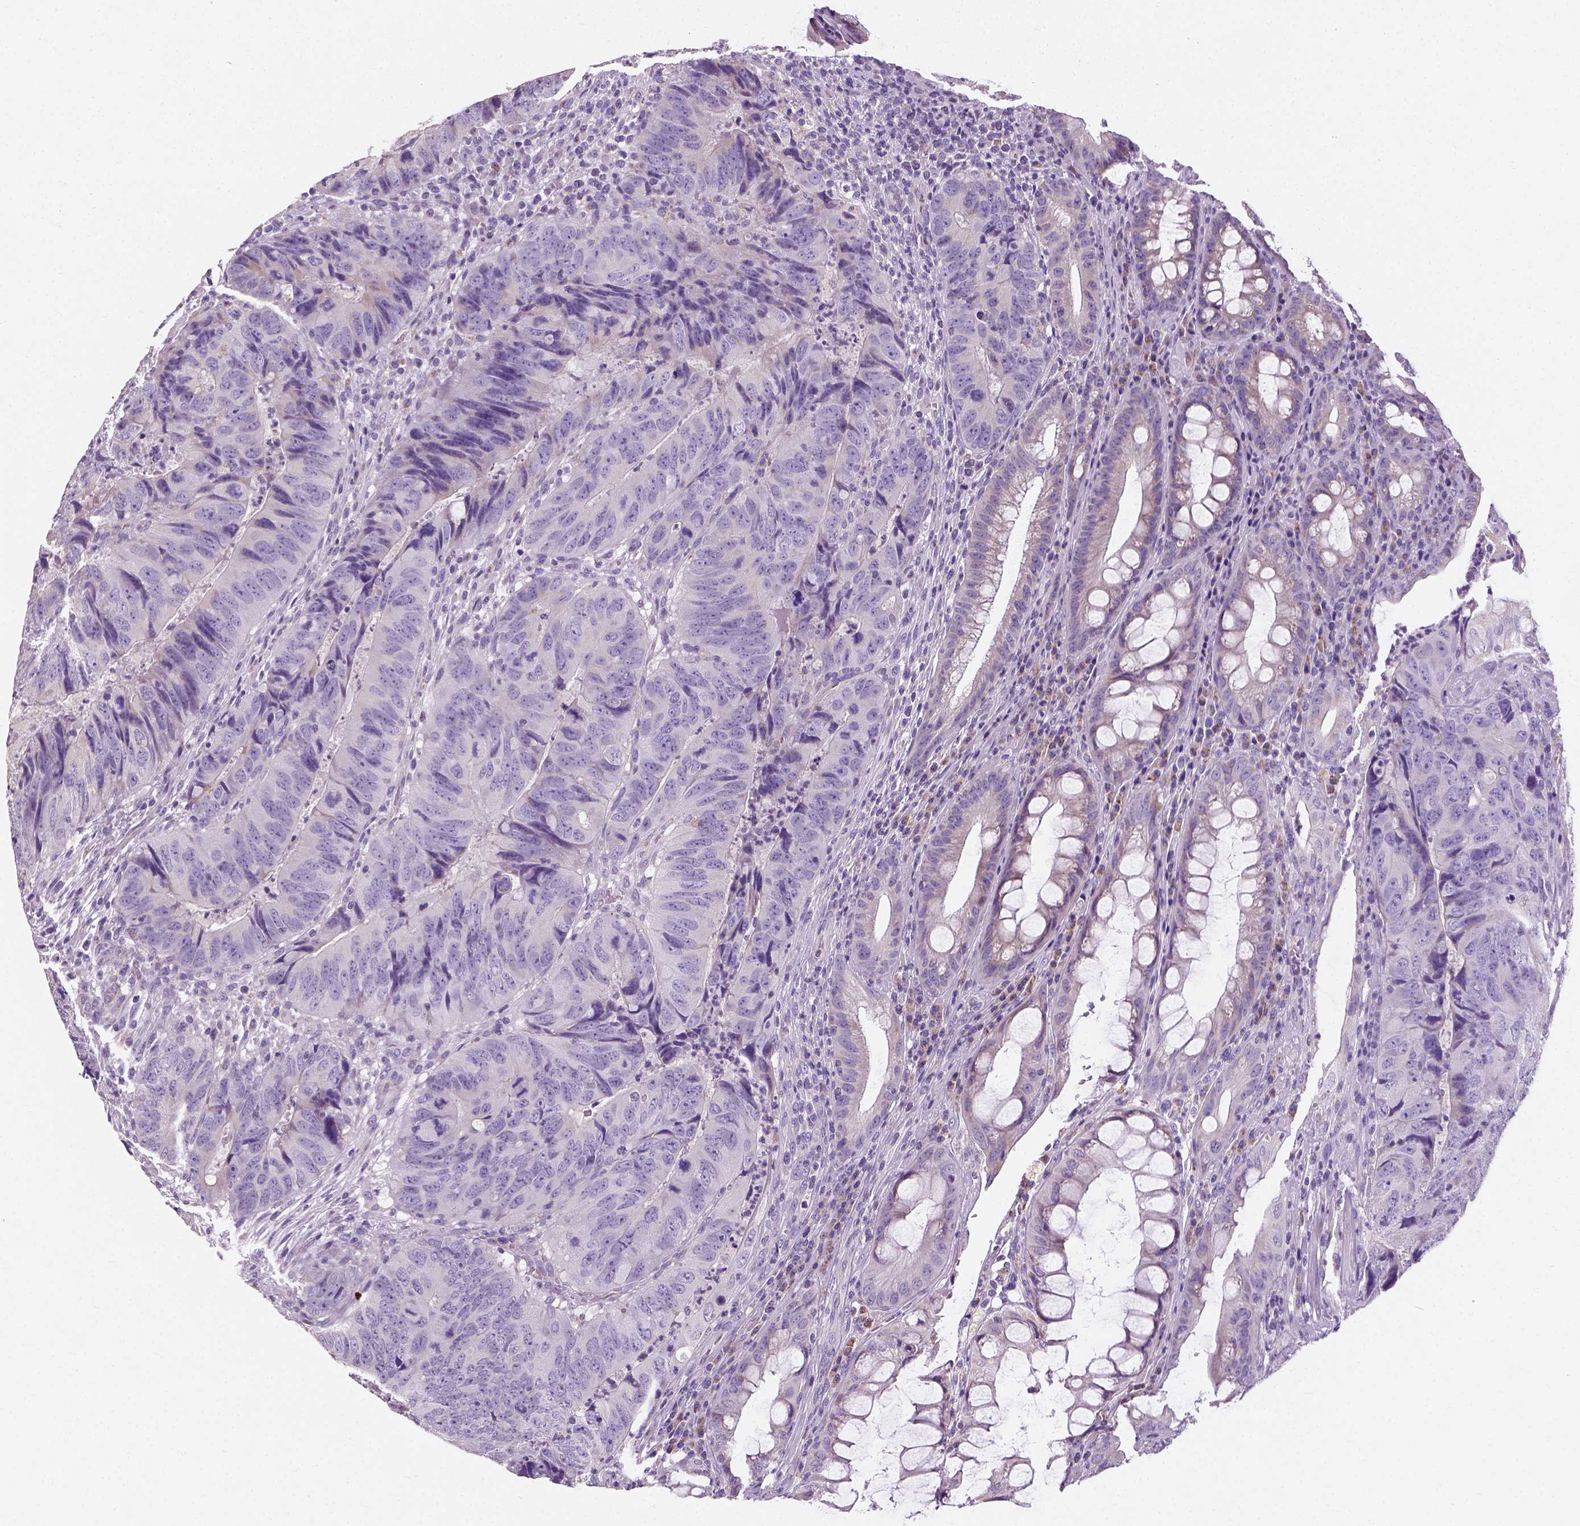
{"staining": {"intensity": "negative", "quantity": "none", "location": "none"}, "tissue": "colorectal cancer", "cell_type": "Tumor cells", "image_type": "cancer", "snomed": [{"axis": "morphology", "description": "Adenocarcinoma, NOS"}, {"axis": "topography", "description": "Colon"}], "caption": "DAB (3,3'-diaminobenzidine) immunohistochemical staining of human colorectal cancer (adenocarcinoma) demonstrates no significant staining in tumor cells. (Stains: DAB (3,3'-diaminobenzidine) immunohistochemistry (IHC) with hematoxylin counter stain, Microscopy: brightfield microscopy at high magnification).", "gene": "CHODL", "patient": {"sex": "male", "age": 79}}